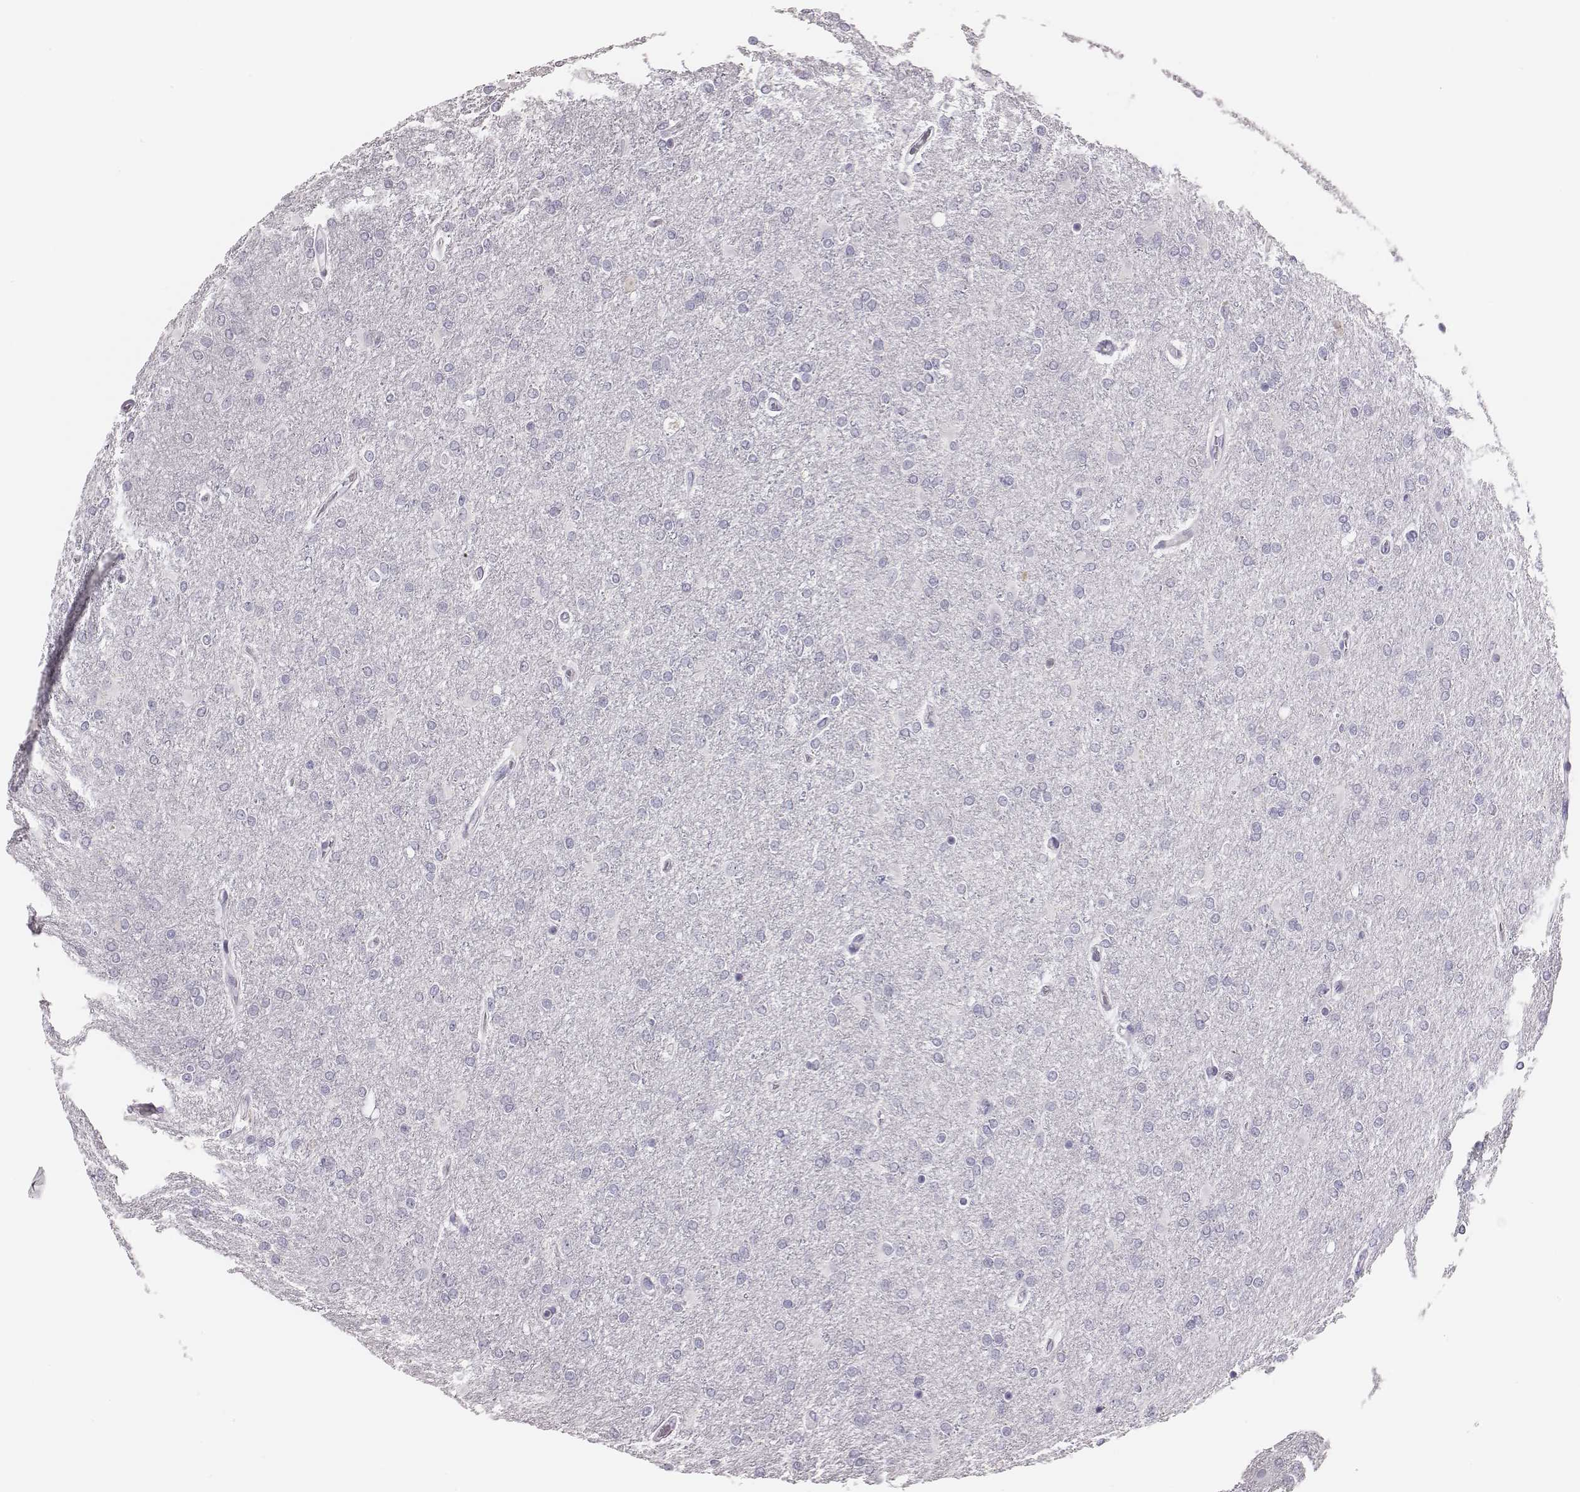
{"staining": {"intensity": "negative", "quantity": "none", "location": "none"}, "tissue": "glioma", "cell_type": "Tumor cells", "image_type": "cancer", "snomed": [{"axis": "morphology", "description": "Glioma, malignant, High grade"}, {"axis": "topography", "description": "Cerebral cortex"}], "caption": "Image shows no protein staining in tumor cells of high-grade glioma (malignant) tissue.", "gene": "H1-6", "patient": {"sex": "male", "age": 70}}